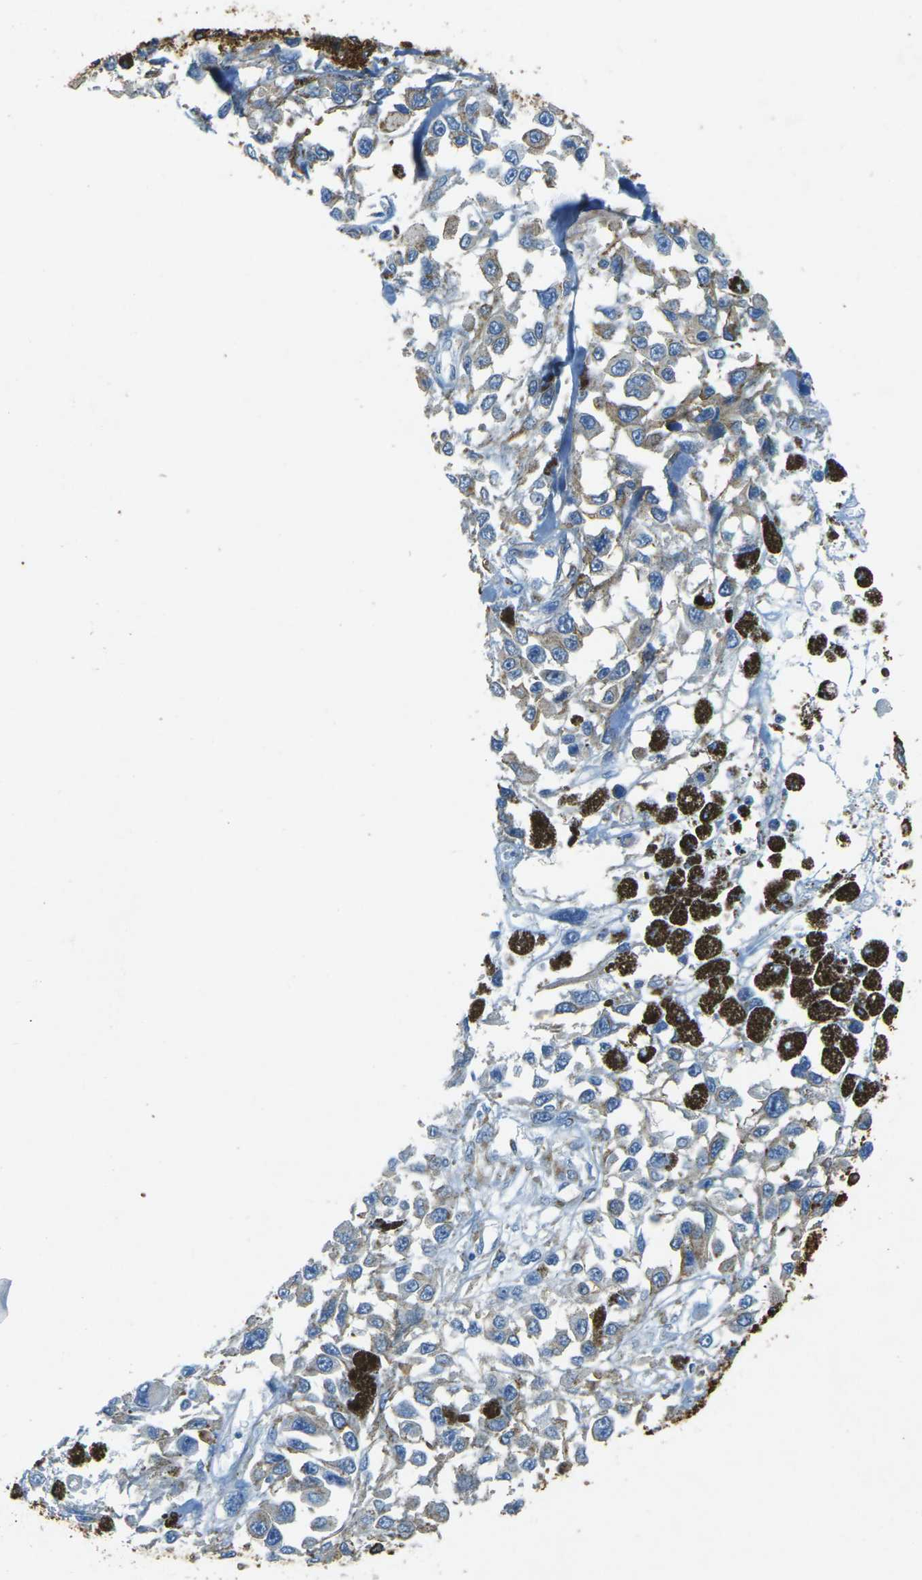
{"staining": {"intensity": "weak", "quantity": "<25%", "location": "cytoplasmic/membranous"}, "tissue": "melanoma", "cell_type": "Tumor cells", "image_type": "cancer", "snomed": [{"axis": "morphology", "description": "Malignant melanoma, Metastatic site"}, {"axis": "topography", "description": "Lymph node"}], "caption": "The photomicrograph shows no significant staining in tumor cells of melanoma.", "gene": "SORT1", "patient": {"sex": "male", "age": 59}}